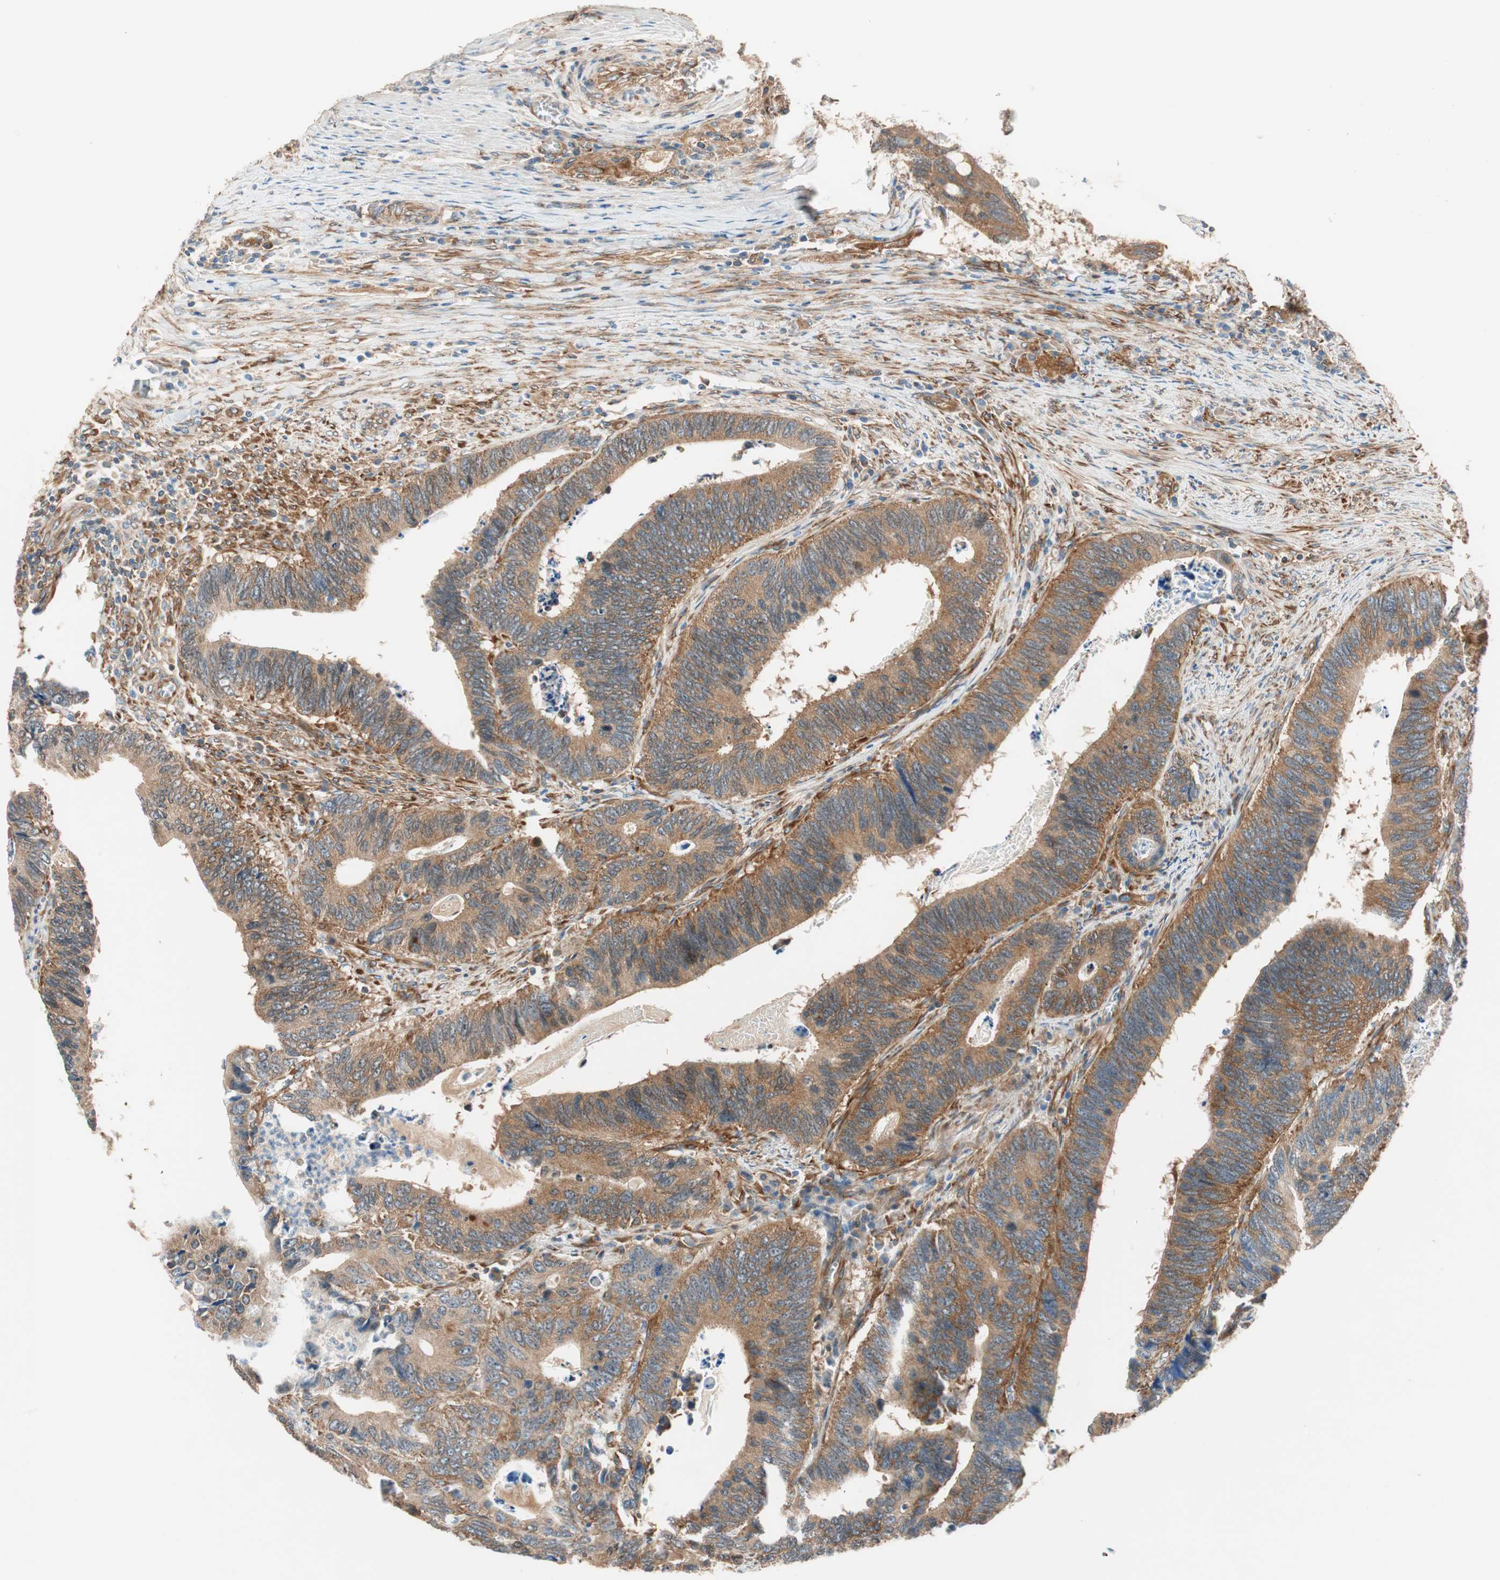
{"staining": {"intensity": "moderate", "quantity": ">75%", "location": "cytoplasmic/membranous"}, "tissue": "colorectal cancer", "cell_type": "Tumor cells", "image_type": "cancer", "snomed": [{"axis": "morphology", "description": "Adenocarcinoma, NOS"}, {"axis": "topography", "description": "Colon"}], "caption": "Adenocarcinoma (colorectal) stained with a brown dye displays moderate cytoplasmic/membranous positive staining in approximately >75% of tumor cells.", "gene": "WASL", "patient": {"sex": "male", "age": 72}}